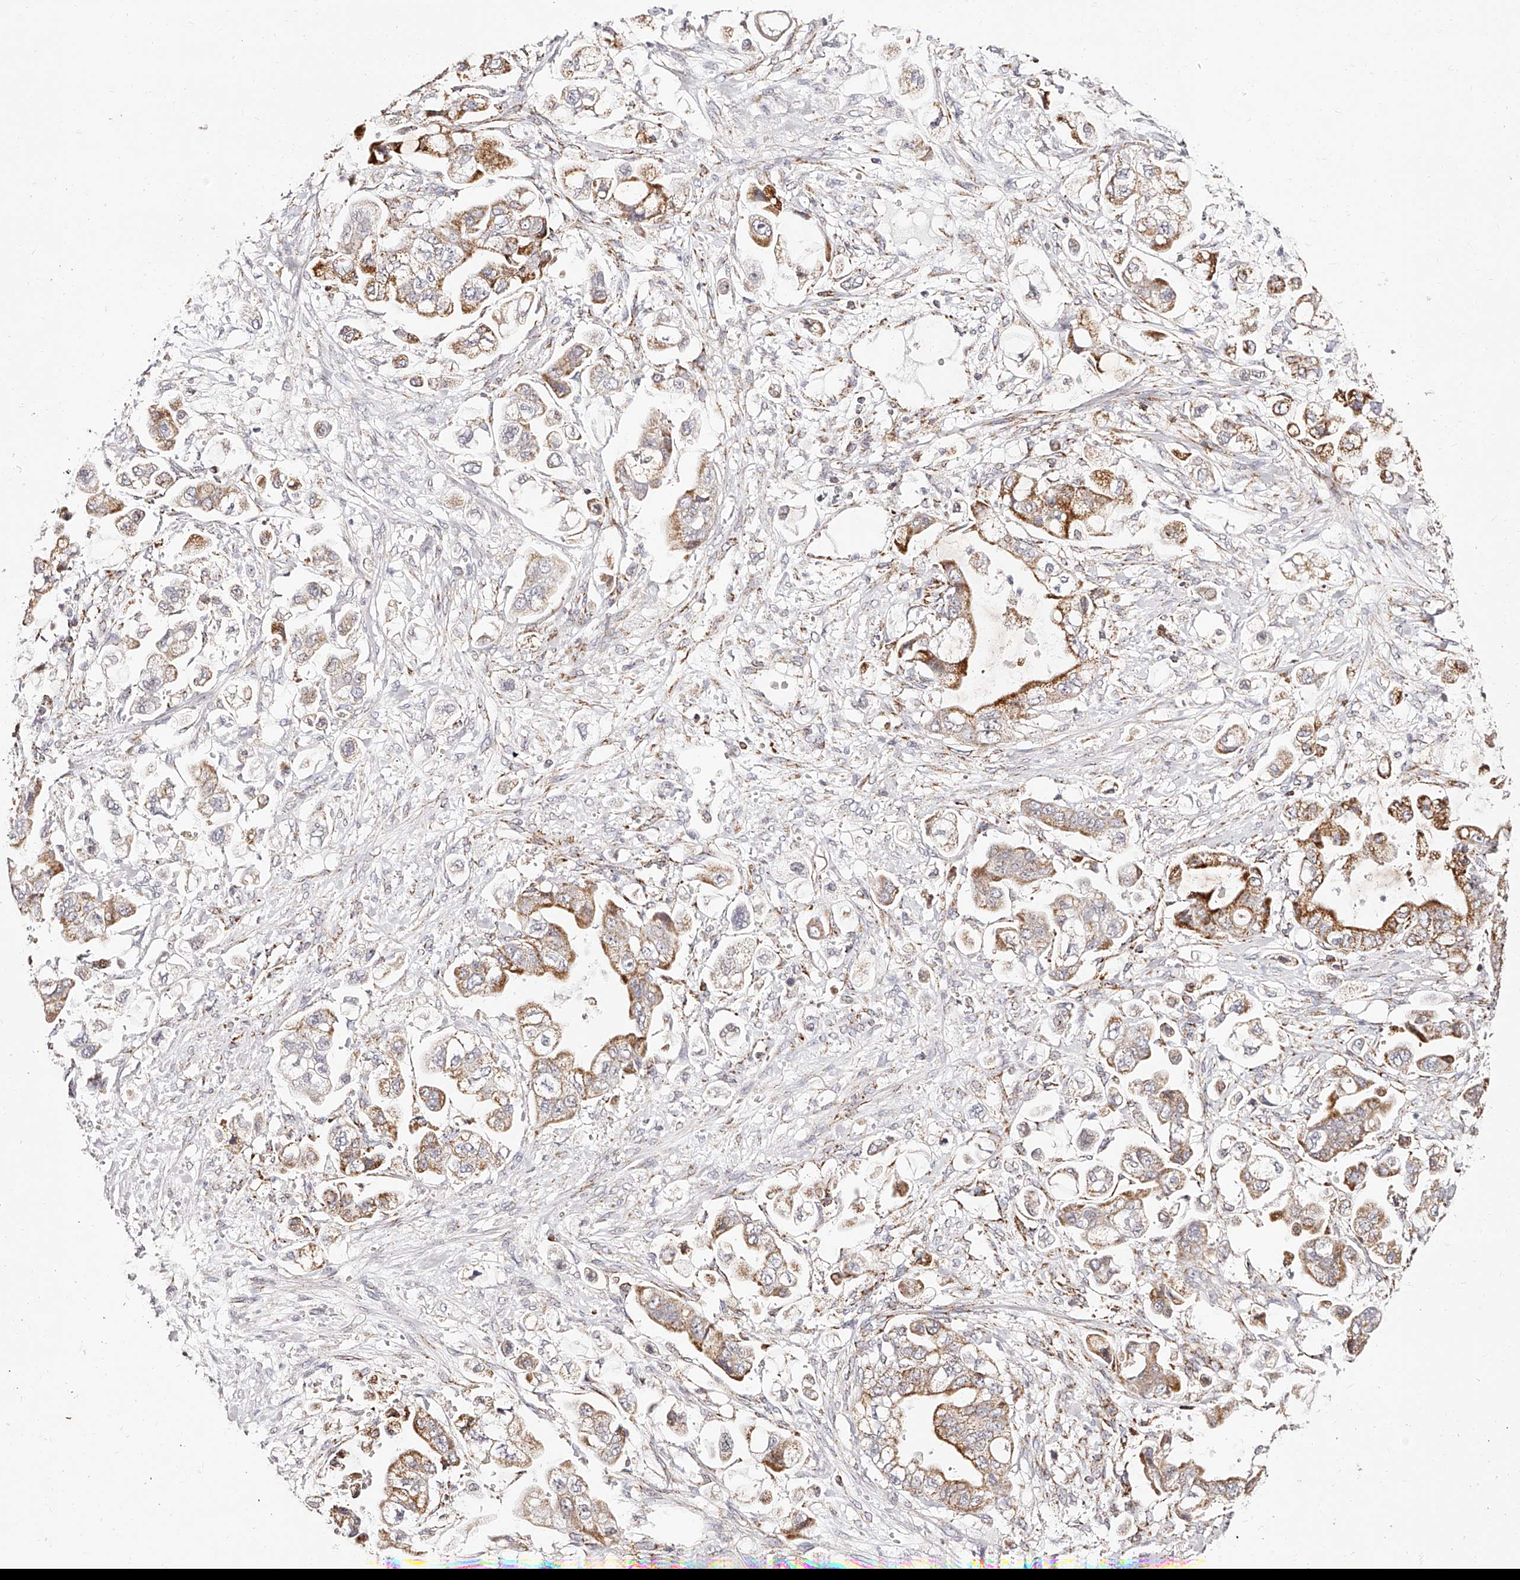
{"staining": {"intensity": "moderate", "quantity": "25%-75%", "location": "cytoplasmic/membranous"}, "tissue": "stomach cancer", "cell_type": "Tumor cells", "image_type": "cancer", "snomed": [{"axis": "morphology", "description": "Adenocarcinoma, NOS"}, {"axis": "topography", "description": "Stomach"}], "caption": "IHC image of neoplastic tissue: human stomach adenocarcinoma stained using immunohistochemistry displays medium levels of moderate protein expression localized specifically in the cytoplasmic/membranous of tumor cells, appearing as a cytoplasmic/membranous brown color.", "gene": "NDUFV3", "patient": {"sex": "male", "age": 62}}